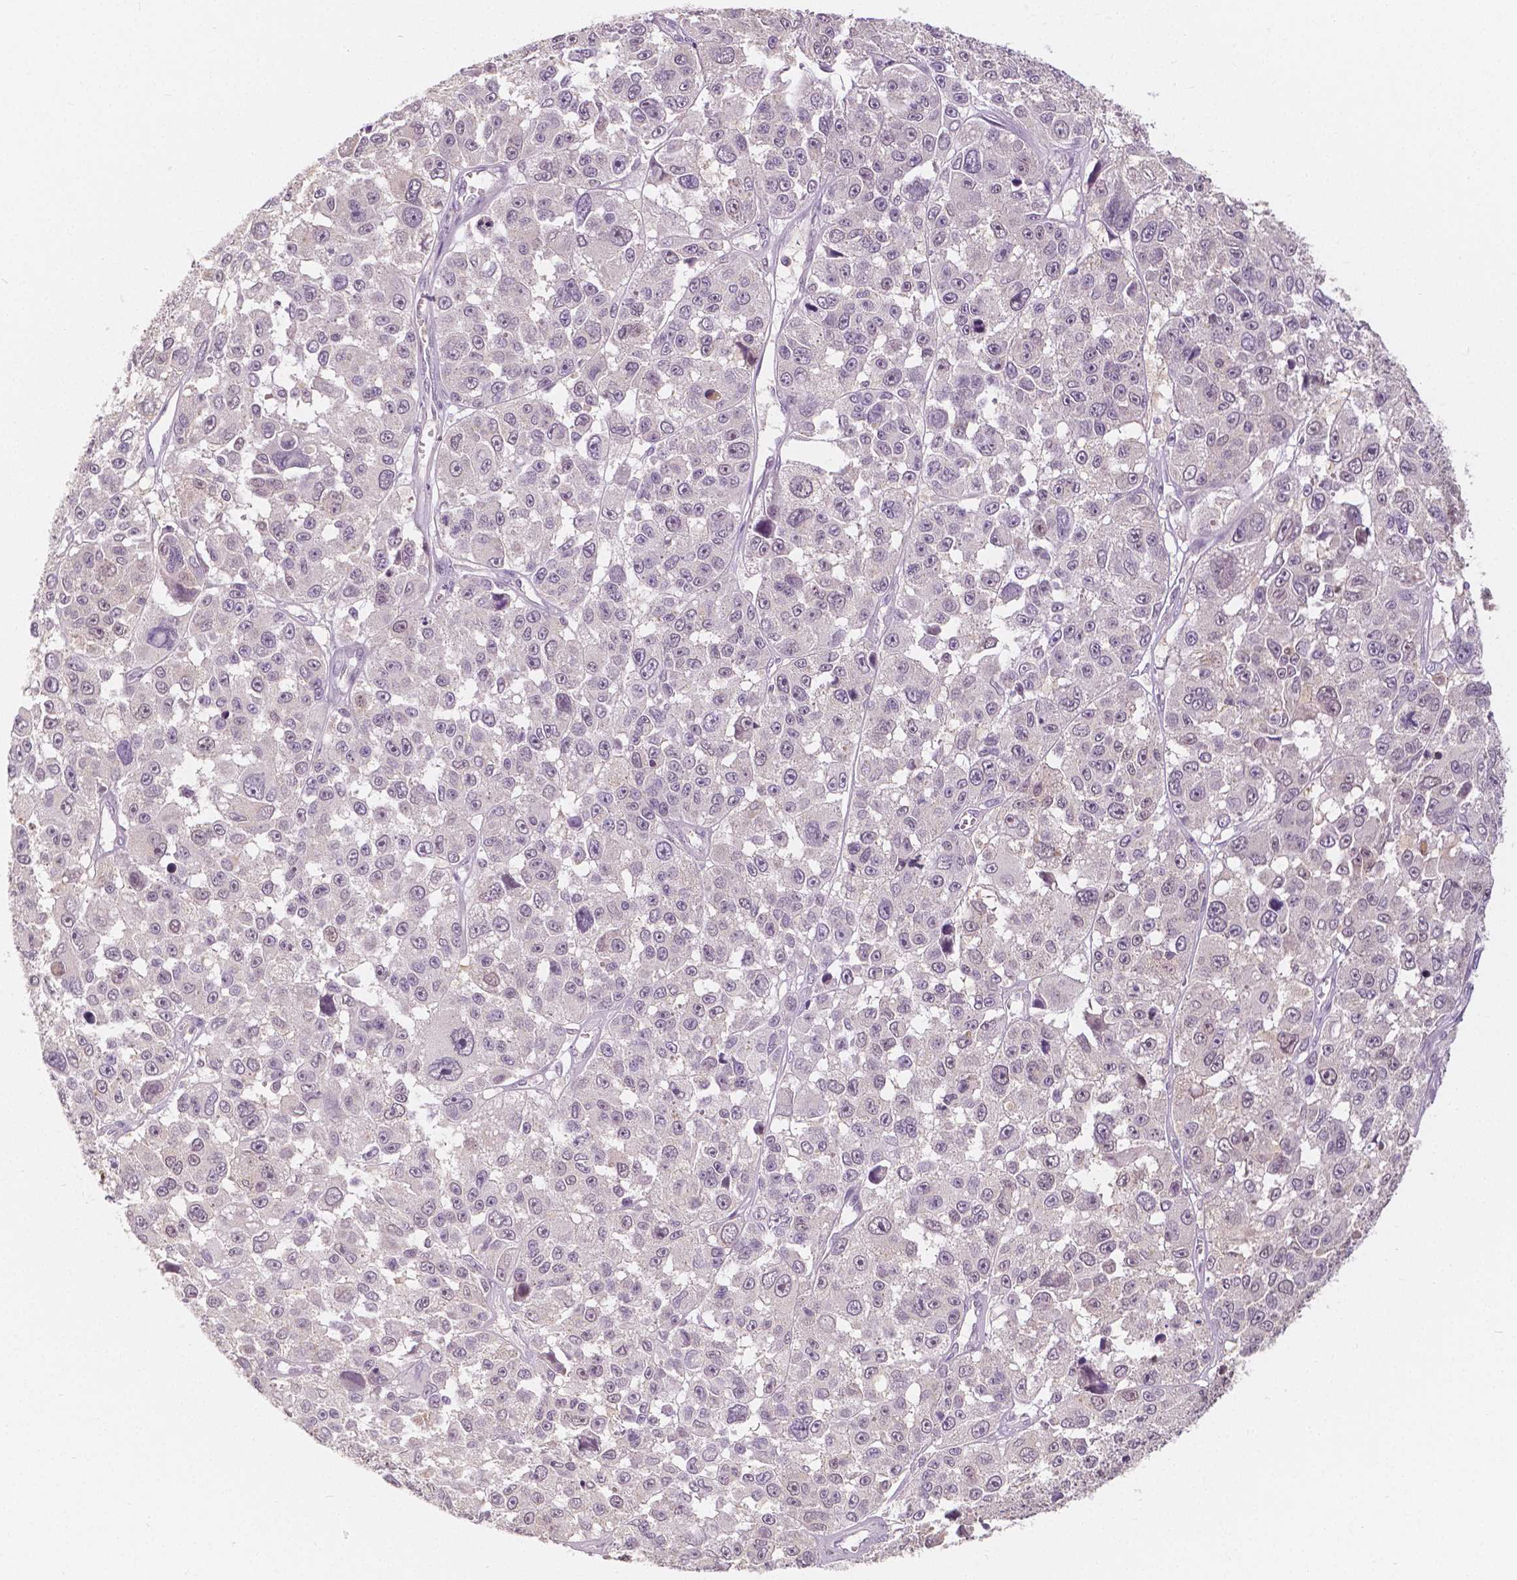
{"staining": {"intensity": "negative", "quantity": "none", "location": "none"}, "tissue": "melanoma", "cell_type": "Tumor cells", "image_type": "cancer", "snomed": [{"axis": "morphology", "description": "Malignant melanoma, NOS"}, {"axis": "topography", "description": "Skin"}], "caption": "Micrograph shows no protein expression in tumor cells of malignant melanoma tissue.", "gene": "NAPRT", "patient": {"sex": "female", "age": 66}}